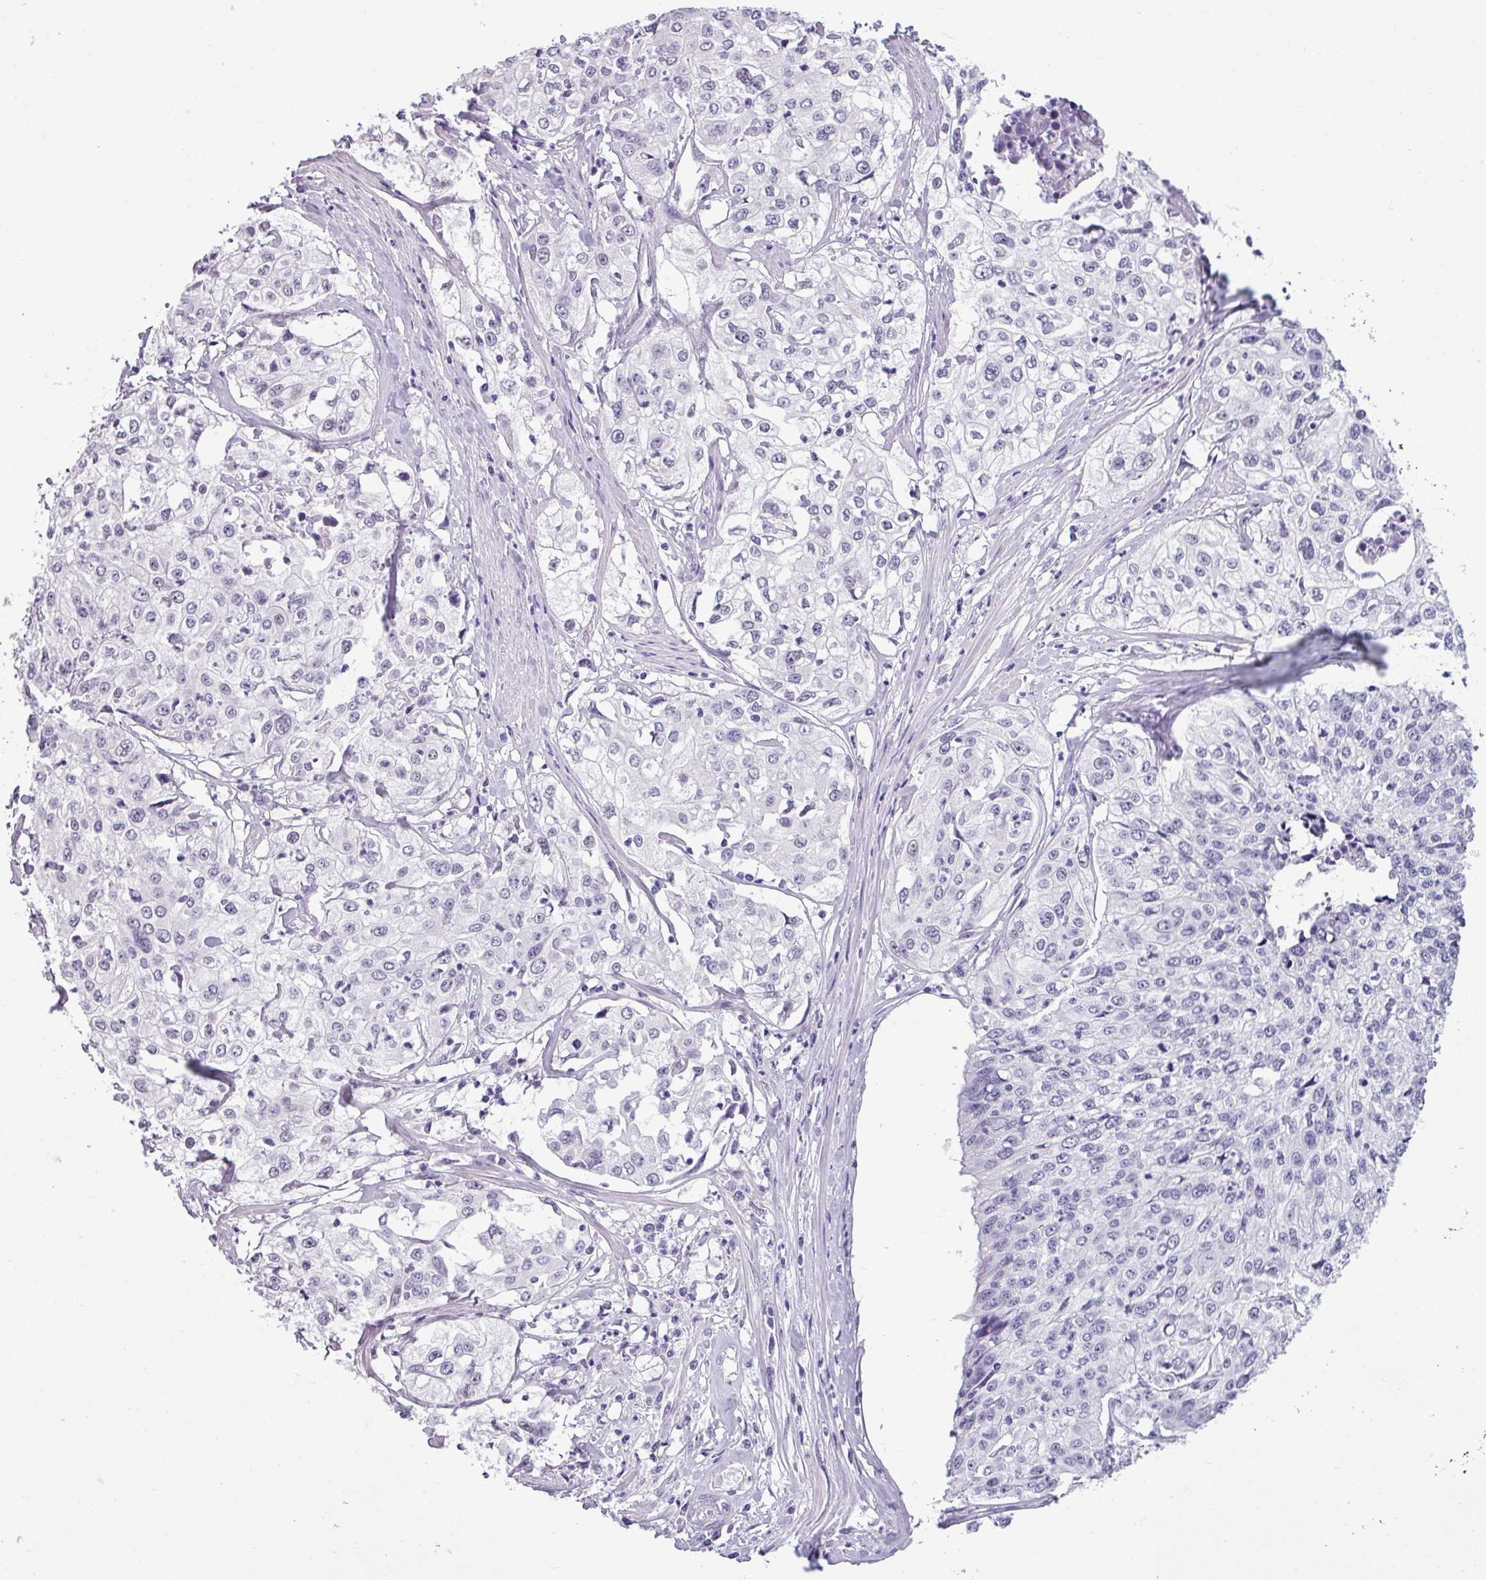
{"staining": {"intensity": "negative", "quantity": "none", "location": "none"}, "tissue": "cervical cancer", "cell_type": "Tumor cells", "image_type": "cancer", "snomed": [{"axis": "morphology", "description": "Squamous cell carcinoma, NOS"}, {"axis": "topography", "description": "Cervix"}], "caption": "Immunohistochemistry histopathology image of human cervical squamous cell carcinoma stained for a protein (brown), which displays no expression in tumor cells.", "gene": "SRGAP1", "patient": {"sex": "female", "age": 31}}